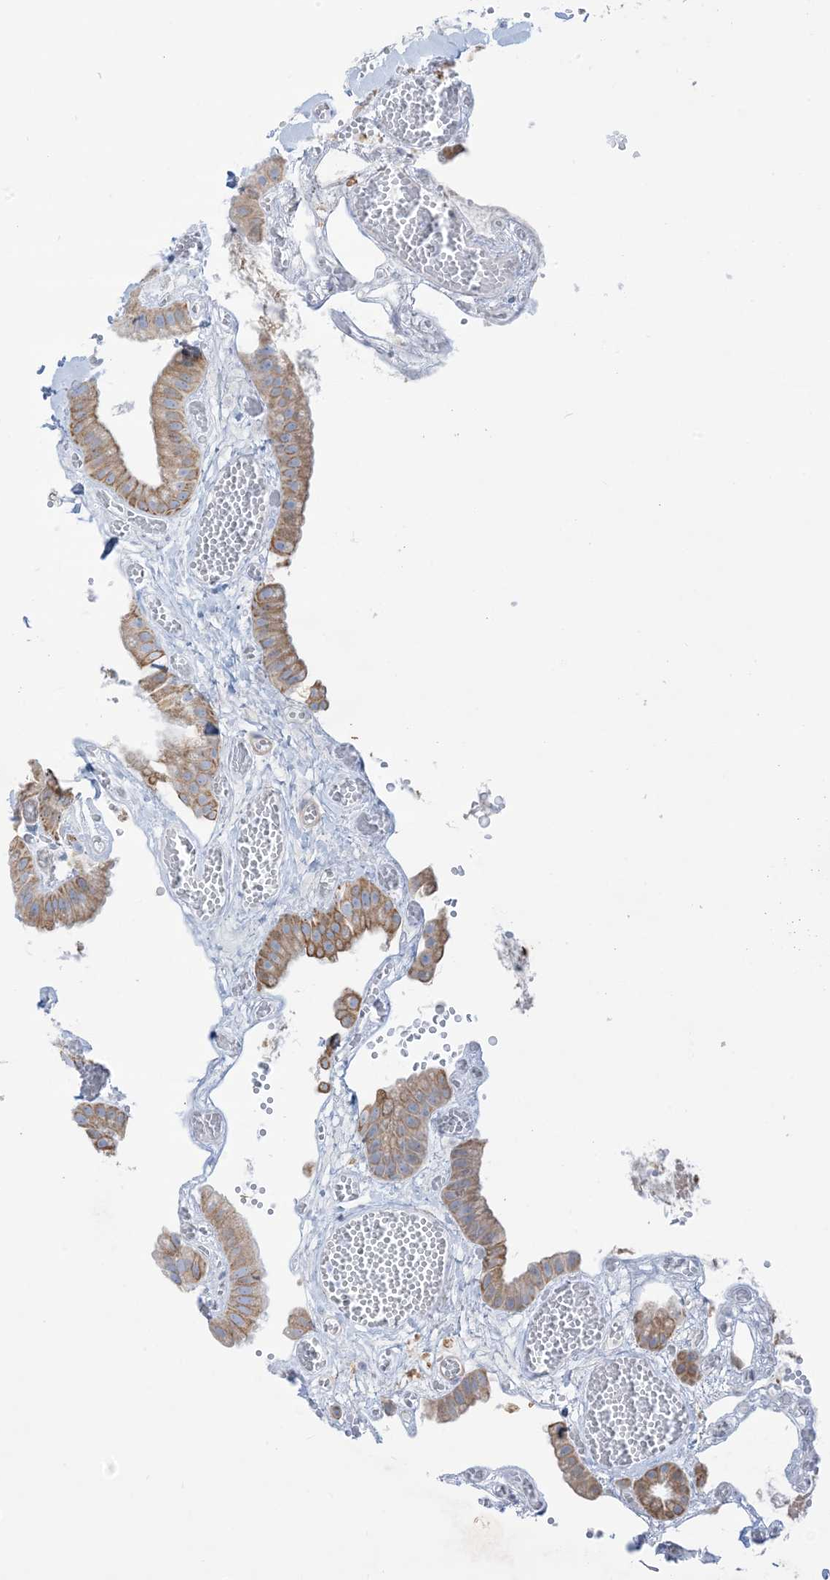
{"staining": {"intensity": "moderate", "quantity": "25%-75%", "location": "cytoplasmic/membranous"}, "tissue": "gallbladder", "cell_type": "Glandular cells", "image_type": "normal", "snomed": [{"axis": "morphology", "description": "Normal tissue, NOS"}, {"axis": "topography", "description": "Gallbladder"}], "caption": "Immunohistochemical staining of benign gallbladder exhibits 25%-75% levels of moderate cytoplasmic/membranous protein staining in approximately 25%-75% of glandular cells. (brown staining indicates protein expression, while blue staining denotes nuclei).", "gene": "ATP11C", "patient": {"sex": "female", "age": 64}}